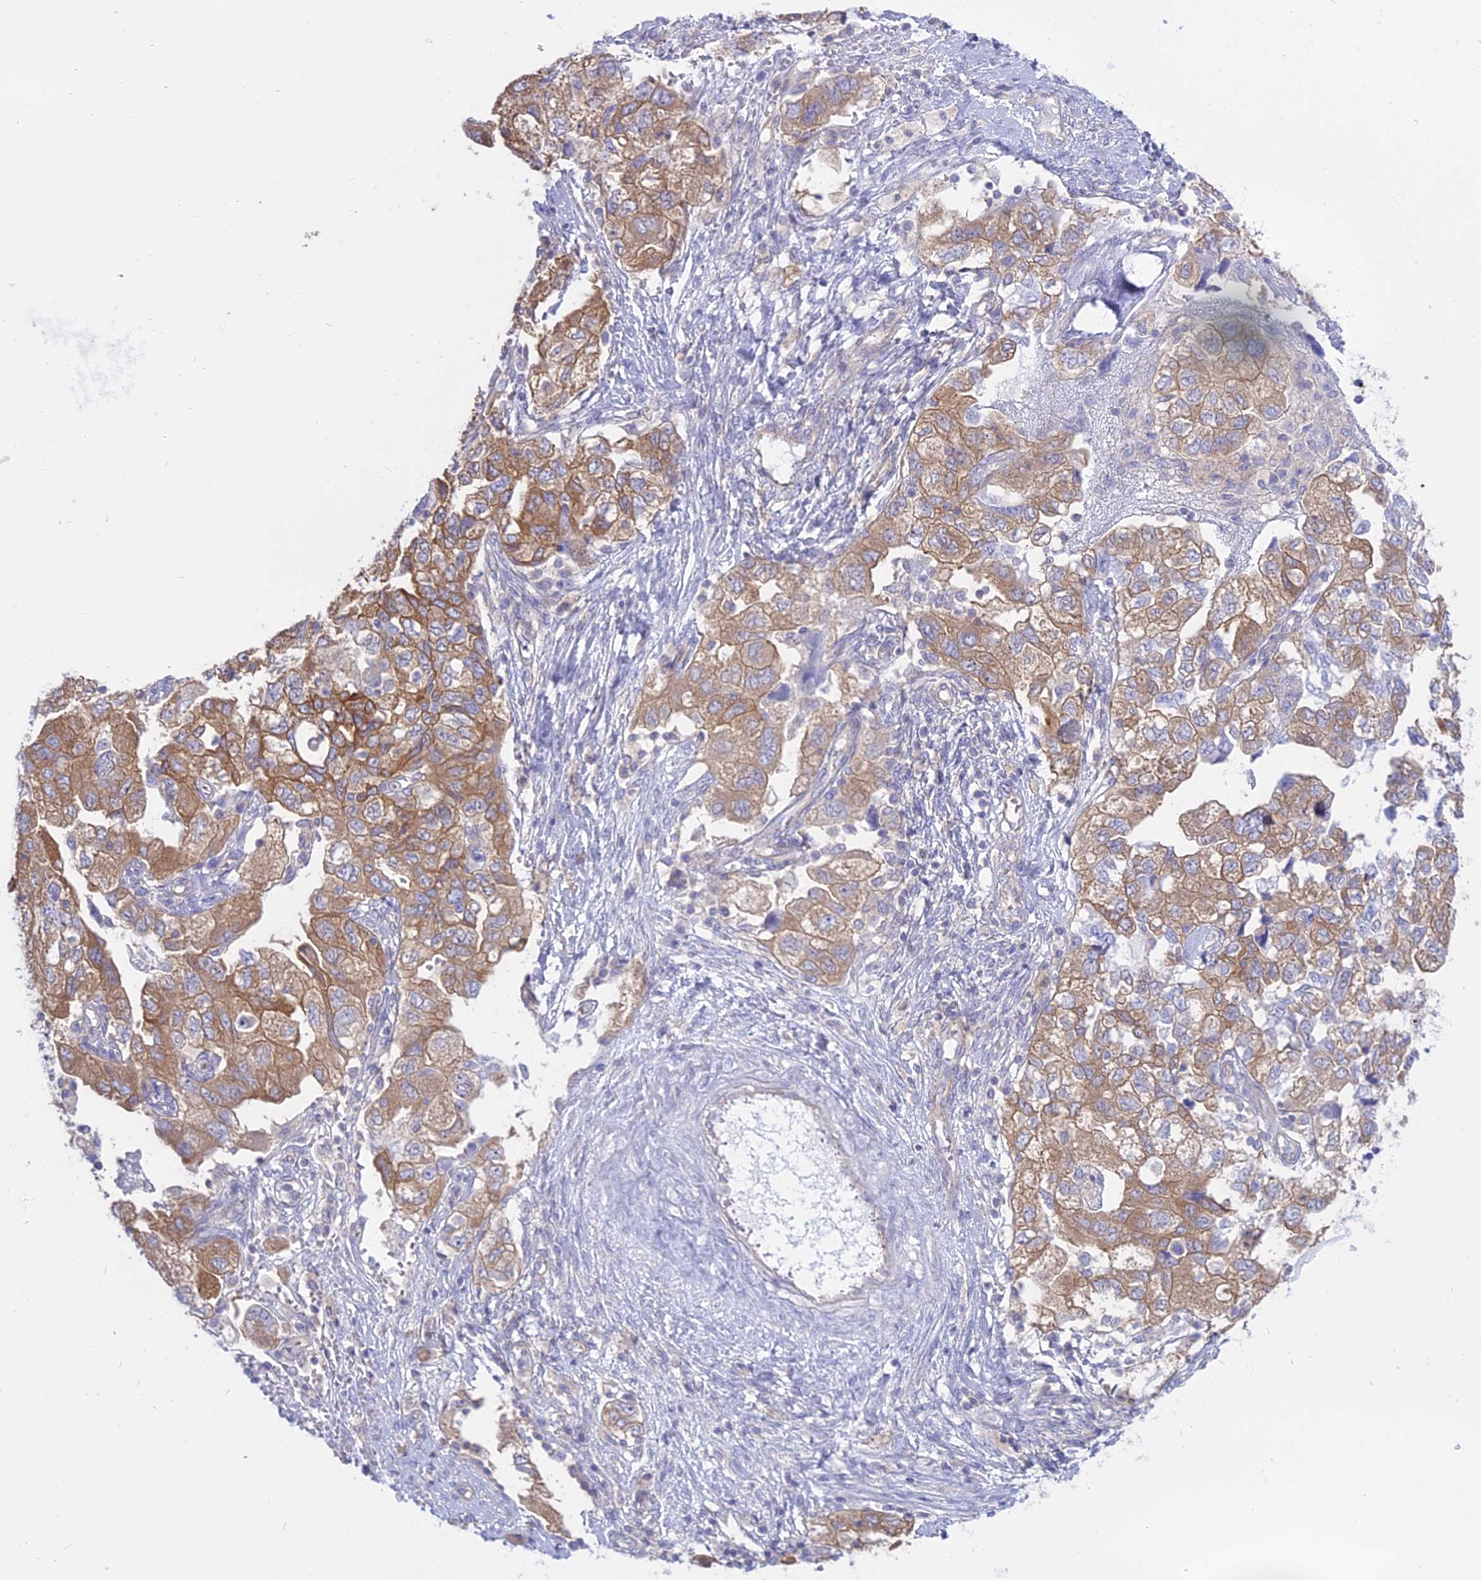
{"staining": {"intensity": "moderate", "quantity": "25%-75%", "location": "cytoplasmic/membranous"}, "tissue": "ovarian cancer", "cell_type": "Tumor cells", "image_type": "cancer", "snomed": [{"axis": "morphology", "description": "Carcinoma, NOS"}, {"axis": "morphology", "description": "Cystadenocarcinoma, serous, NOS"}, {"axis": "topography", "description": "Ovary"}], "caption": "High-power microscopy captured an immunohistochemistry (IHC) image of ovarian cancer (carcinoma), revealing moderate cytoplasmic/membranous staining in about 25%-75% of tumor cells.", "gene": "AHCYL1", "patient": {"sex": "female", "age": 69}}